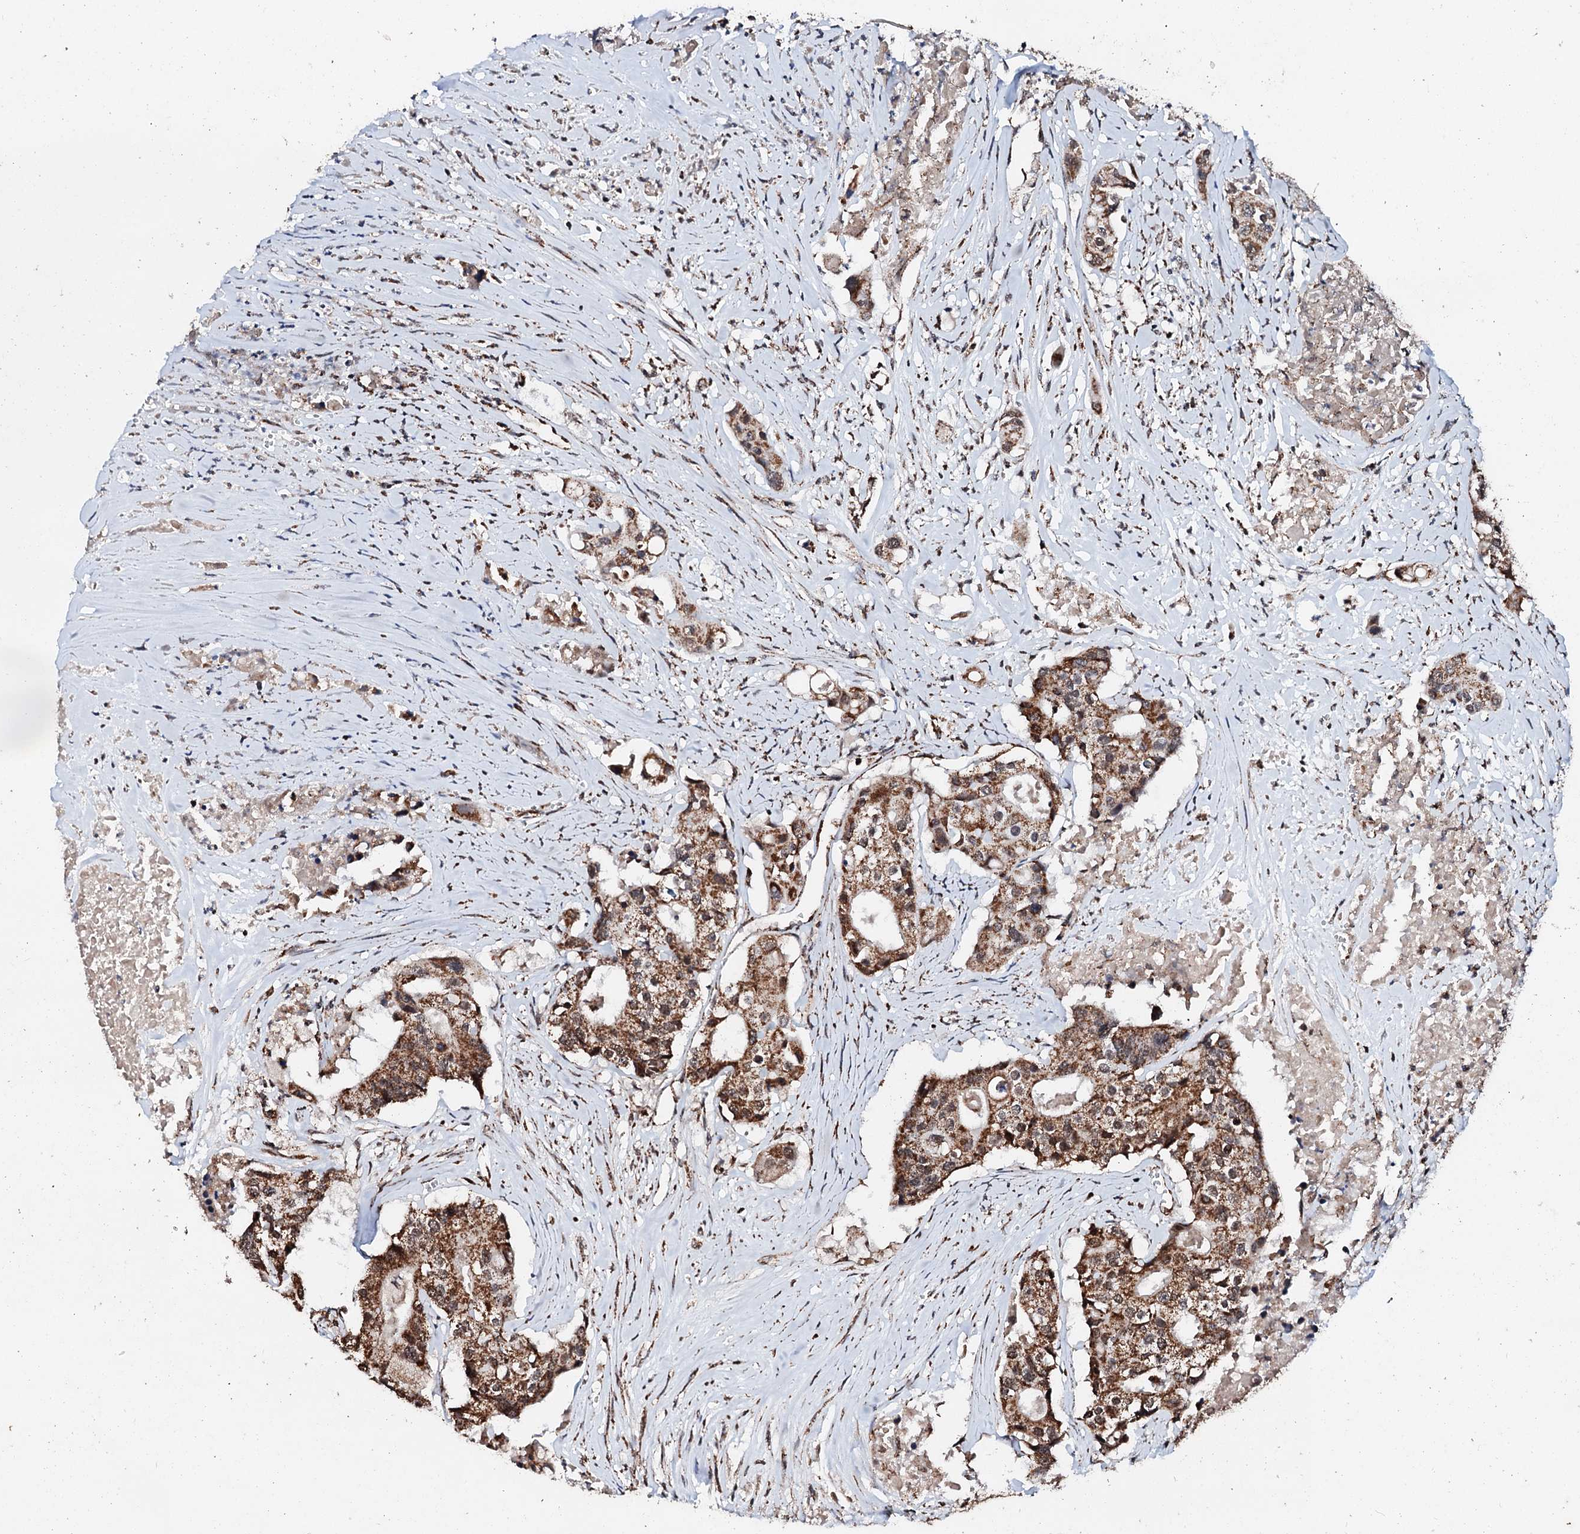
{"staining": {"intensity": "strong", "quantity": ">75%", "location": "cytoplasmic/membranous"}, "tissue": "colorectal cancer", "cell_type": "Tumor cells", "image_type": "cancer", "snomed": [{"axis": "morphology", "description": "Adenocarcinoma, NOS"}, {"axis": "topography", "description": "Colon"}], "caption": "The immunohistochemical stain labels strong cytoplasmic/membranous positivity in tumor cells of colorectal adenocarcinoma tissue. (DAB (3,3'-diaminobenzidine) IHC with brightfield microscopy, high magnification).", "gene": "SECISBP2L", "patient": {"sex": "male", "age": 77}}